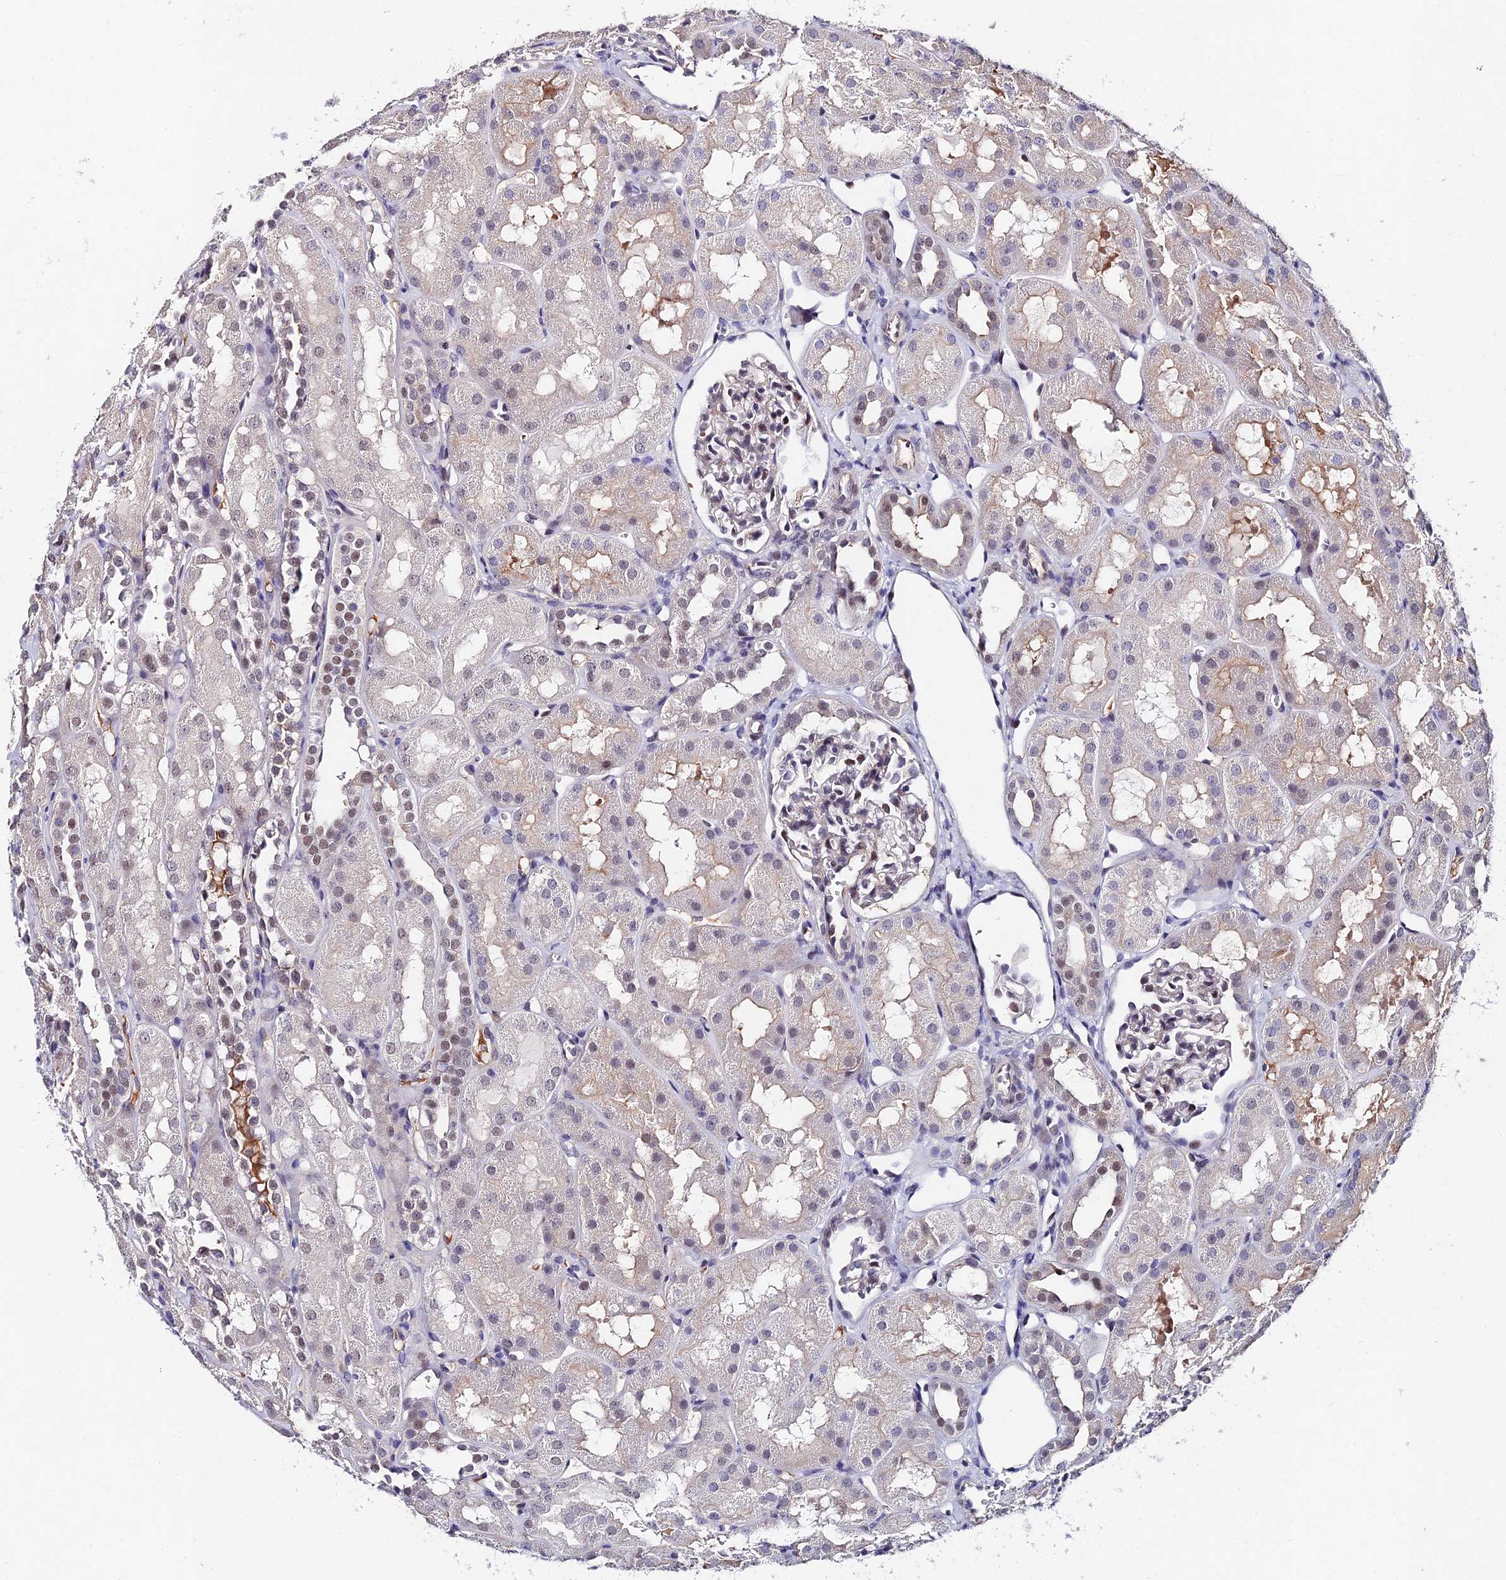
{"staining": {"intensity": "weak", "quantity": "<25%", "location": "nuclear"}, "tissue": "kidney", "cell_type": "Cells in glomeruli", "image_type": "normal", "snomed": [{"axis": "morphology", "description": "Normal tissue, NOS"}, {"axis": "topography", "description": "Kidney"}, {"axis": "topography", "description": "Urinary bladder"}], "caption": "DAB (3,3'-diaminobenzidine) immunohistochemical staining of normal kidney shows no significant positivity in cells in glomeruli. (DAB (3,3'-diaminobenzidine) immunohistochemistry with hematoxylin counter stain).", "gene": "TRIM24", "patient": {"sex": "male", "age": 16}}